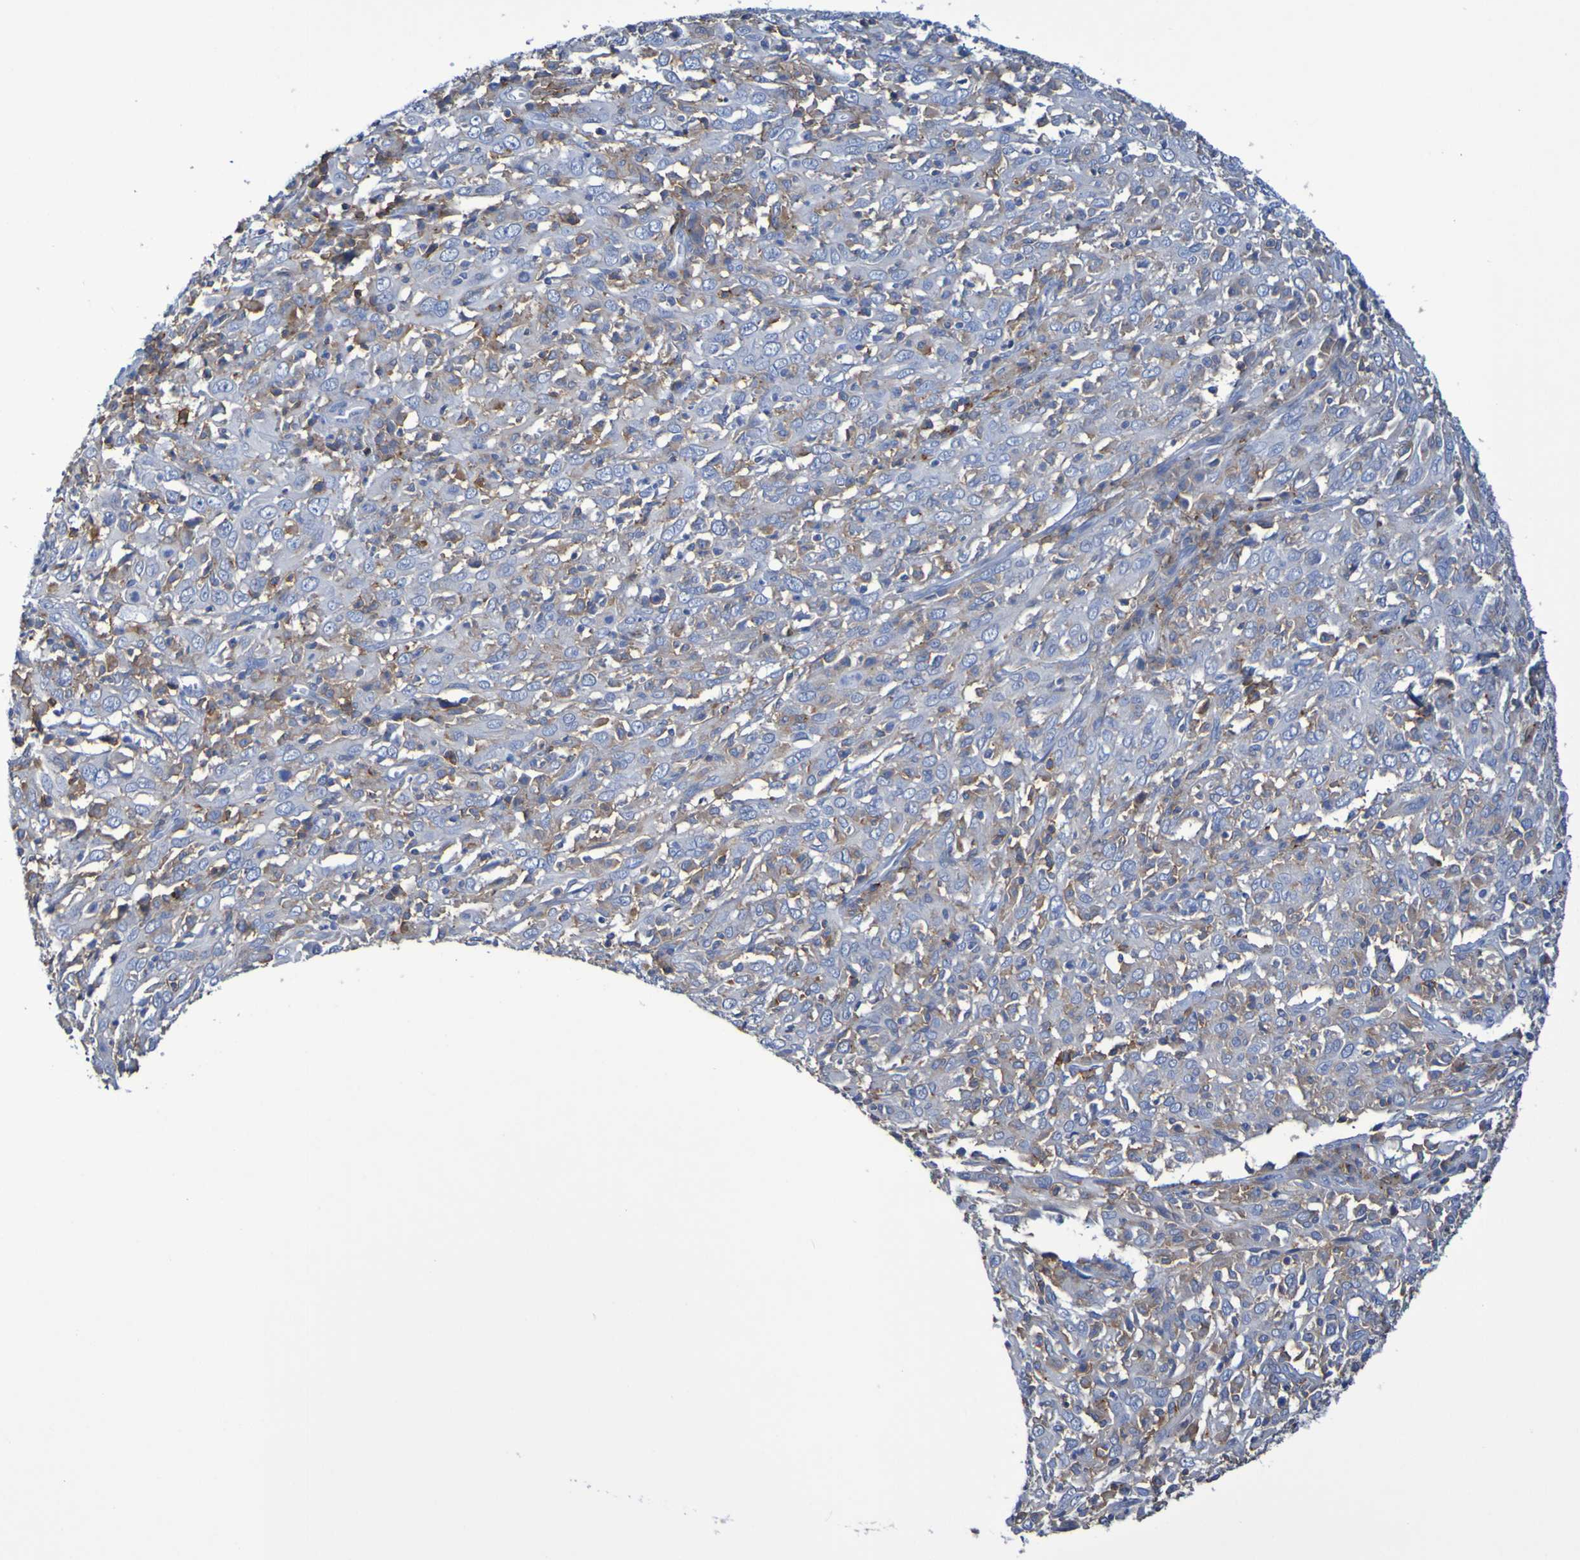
{"staining": {"intensity": "weak", "quantity": "25%-75%", "location": "cytoplasmic/membranous"}, "tissue": "cervical cancer", "cell_type": "Tumor cells", "image_type": "cancer", "snomed": [{"axis": "morphology", "description": "Squamous cell carcinoma, NOS"}, {"axis": "topography", "description": "Cervix"}], "caption": "The photomicrograph demonstrates a brown stain indicating the presence of a protein in the cytoplasmic/membranous of tumor cells in squamous cell carcinoma (cervical).", "gene": "SLC3A2", "patient": {"sex": "female", "age": 46}}